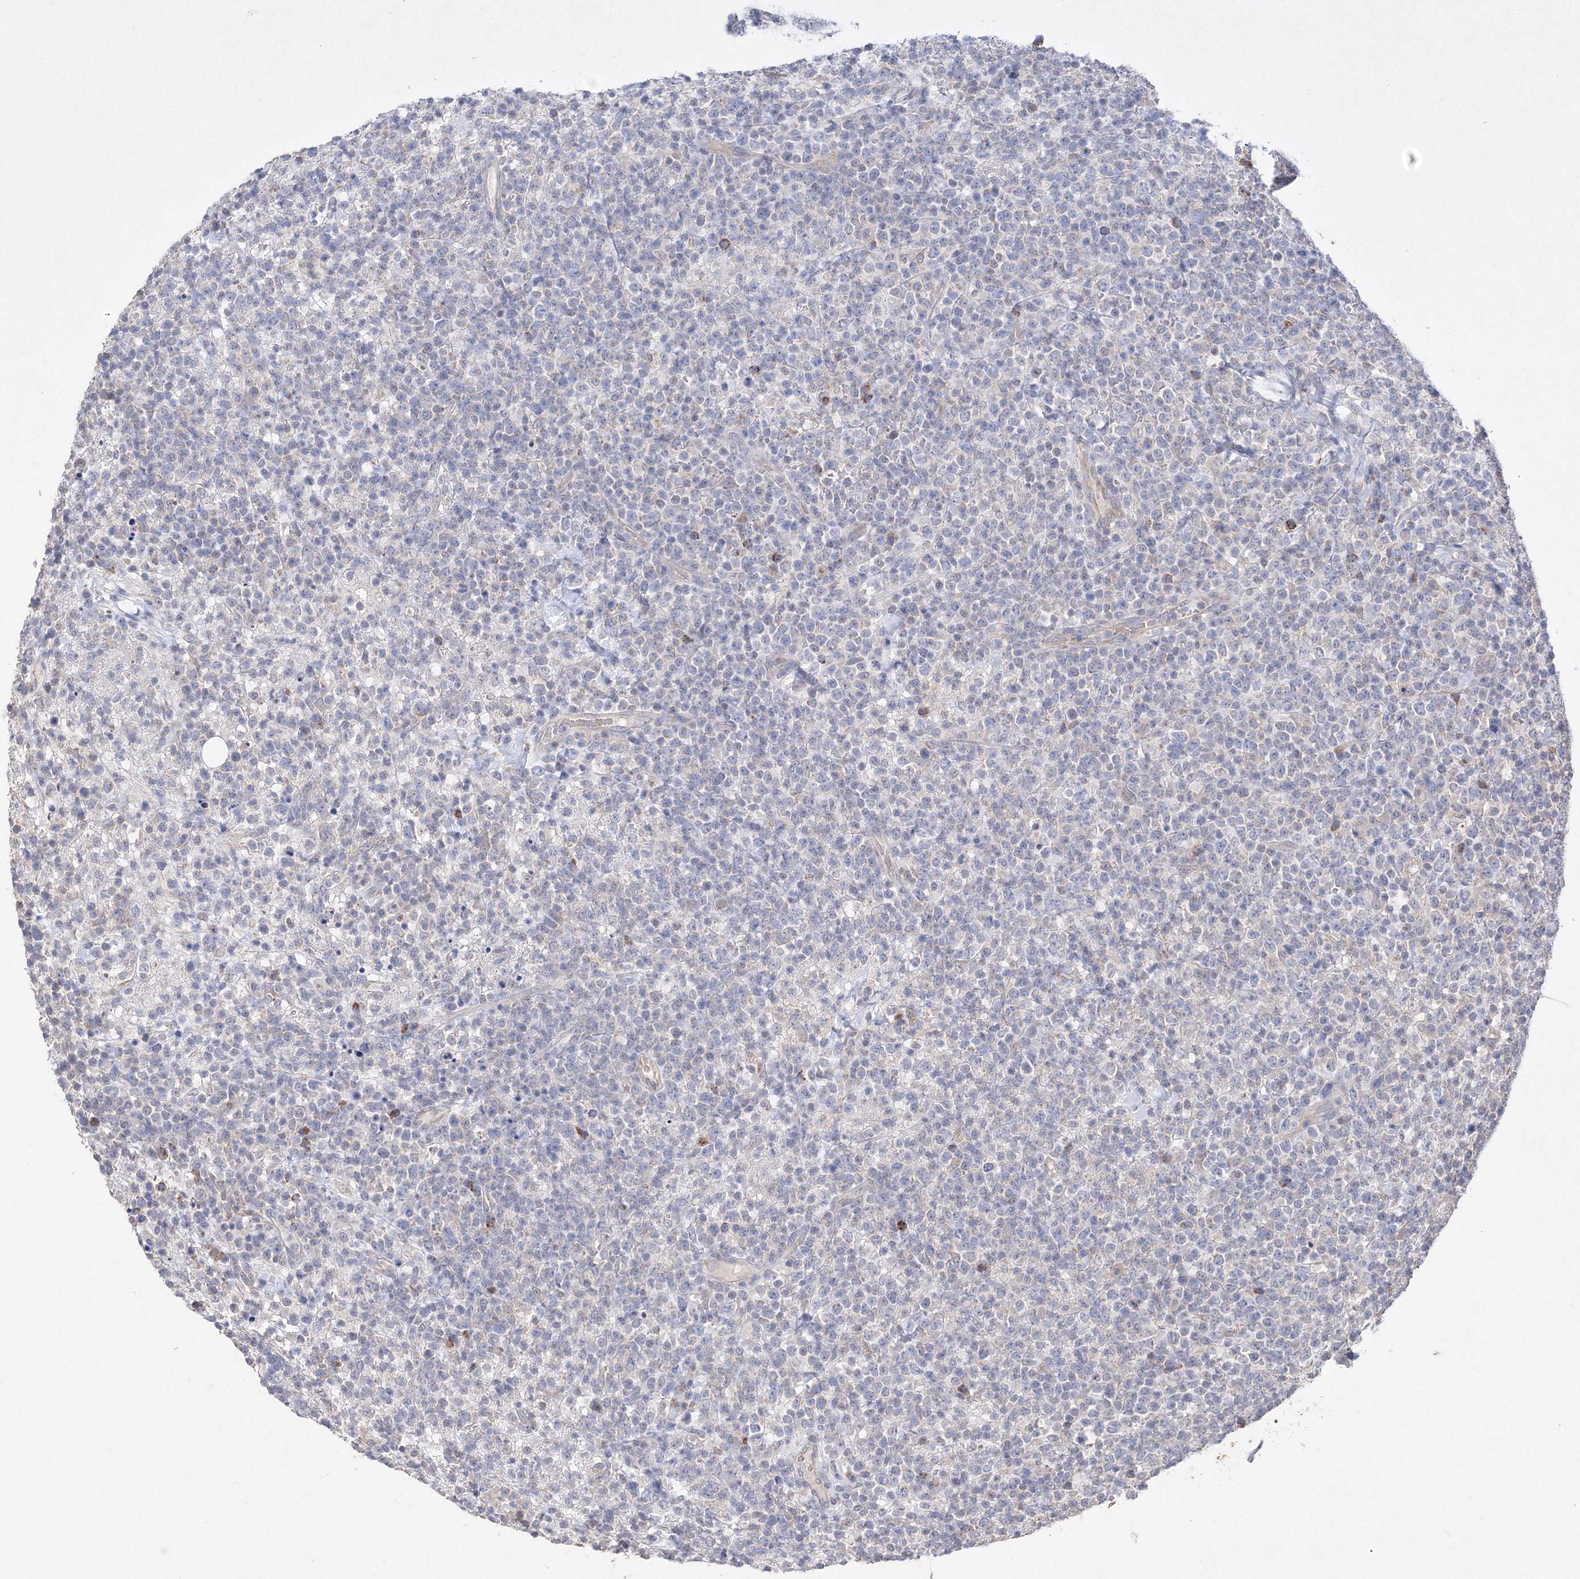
{"staining": {"intensity": "negative", "quantity": "none", "location": "none"}, "tissue": "lymphoma", "cell_type": "Tumor cells", "image_type": "cancer", "snomed": [{"axis": "morphology", "description": "Malignant lymphoma, non-Hodgkin's type, High grade"}, {"axis": "topography", "description": "Colon"}], "caption": "Image shows no significant protein positivity in tumor cells of lymphoma.", "gene": "GLS", "patient": {"sex": "female", "age": 53}}